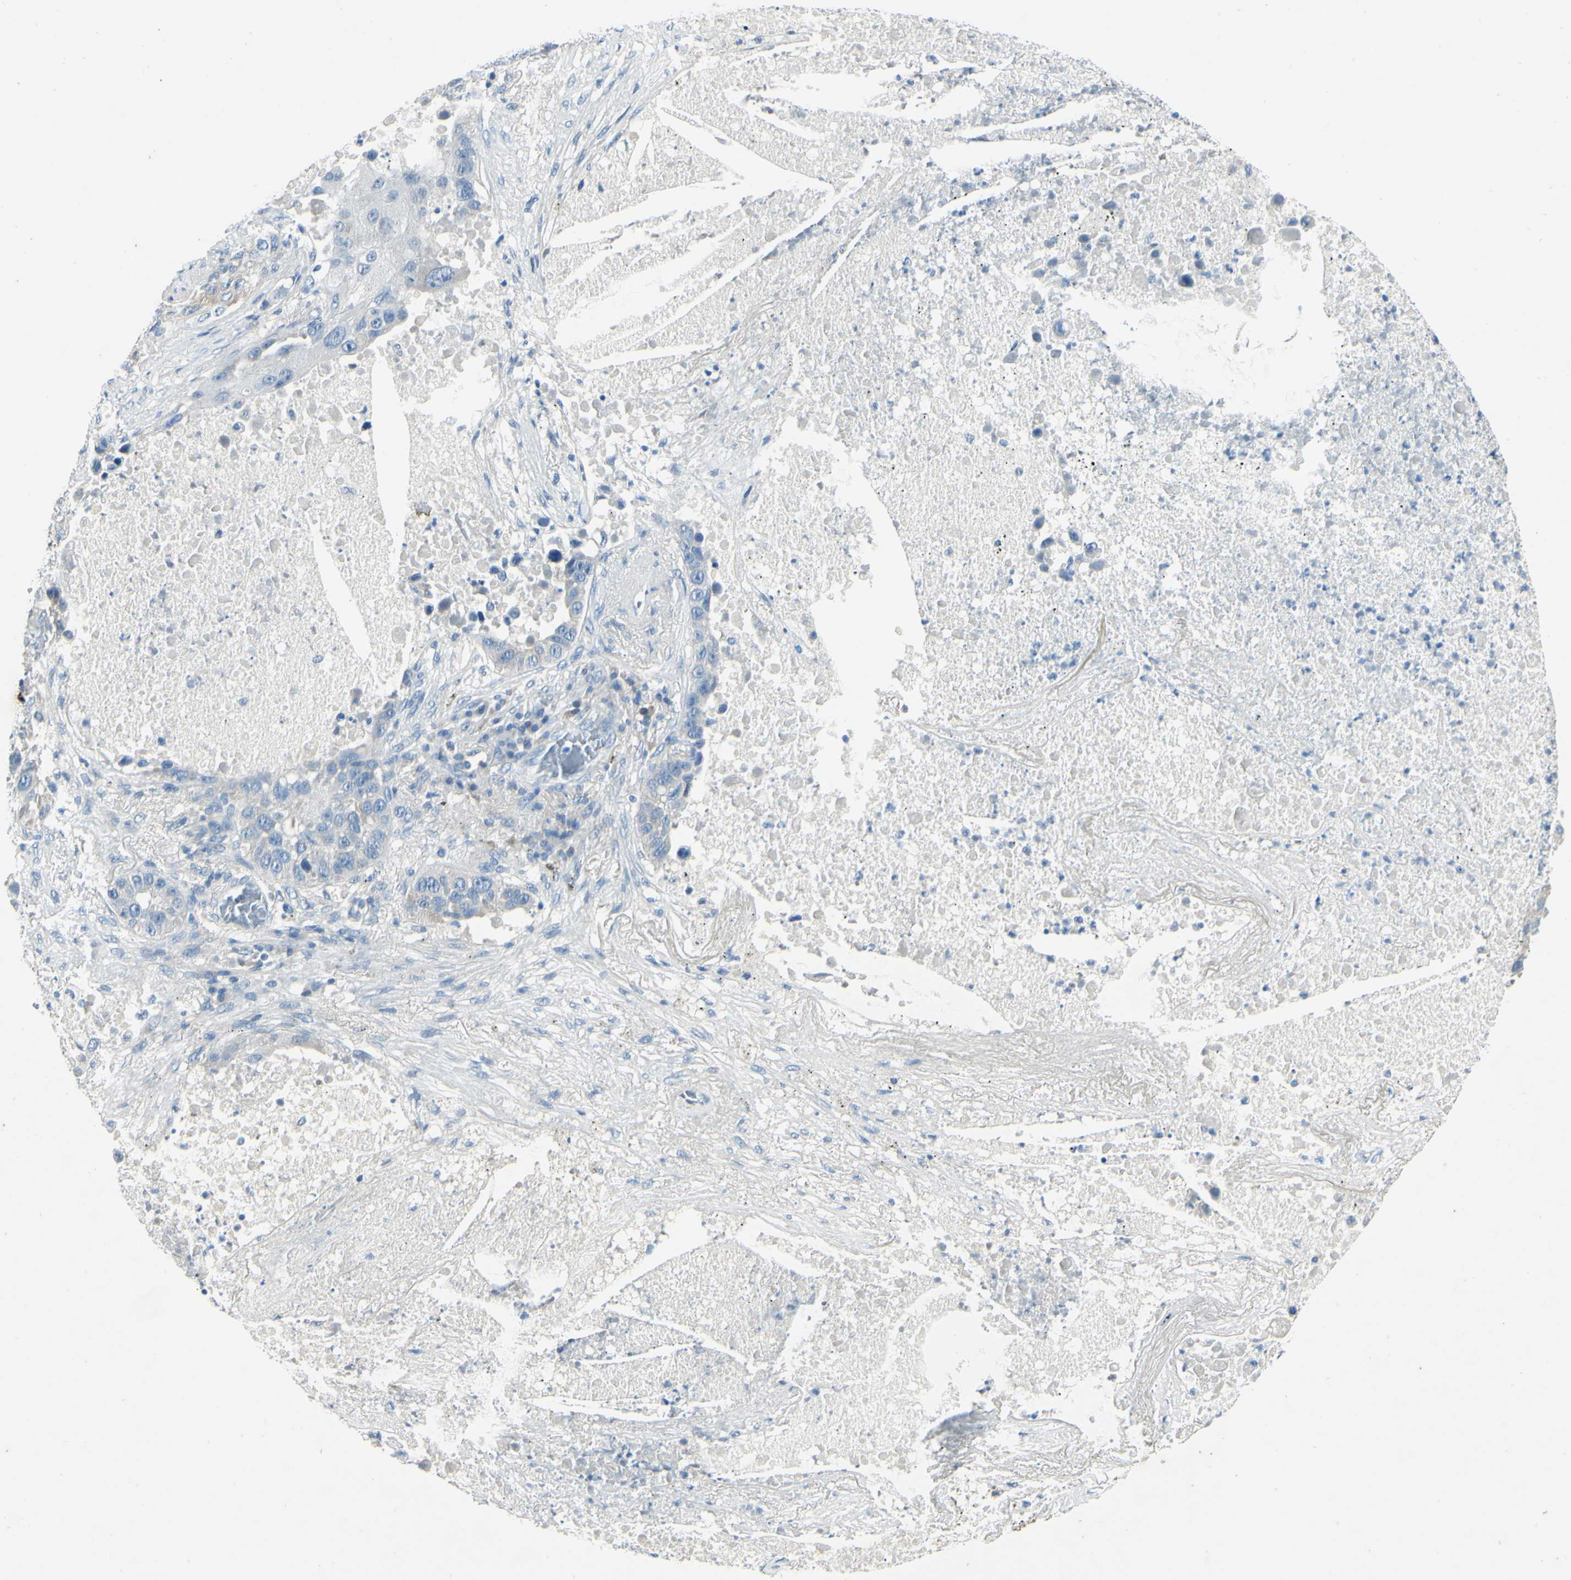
{"staining": {"intensity": "negative", "quantity": "none", "location": "none"}, "tissue": "lung cancer", "cell_type": "Tumor cells", "image_type": "cancer", "snomed": [{"axis": "morphology", "description": "Squamous cell carcinoma, NOS"}, {"axis": "topography", "description": "Lung"}], "caption": "A micrograph of human lung cancer (squamous cell carcinoma) is negative for staining in tumor cells.", "gene": "SNAP91", "patient": {"sex": "male", "age": 57}}